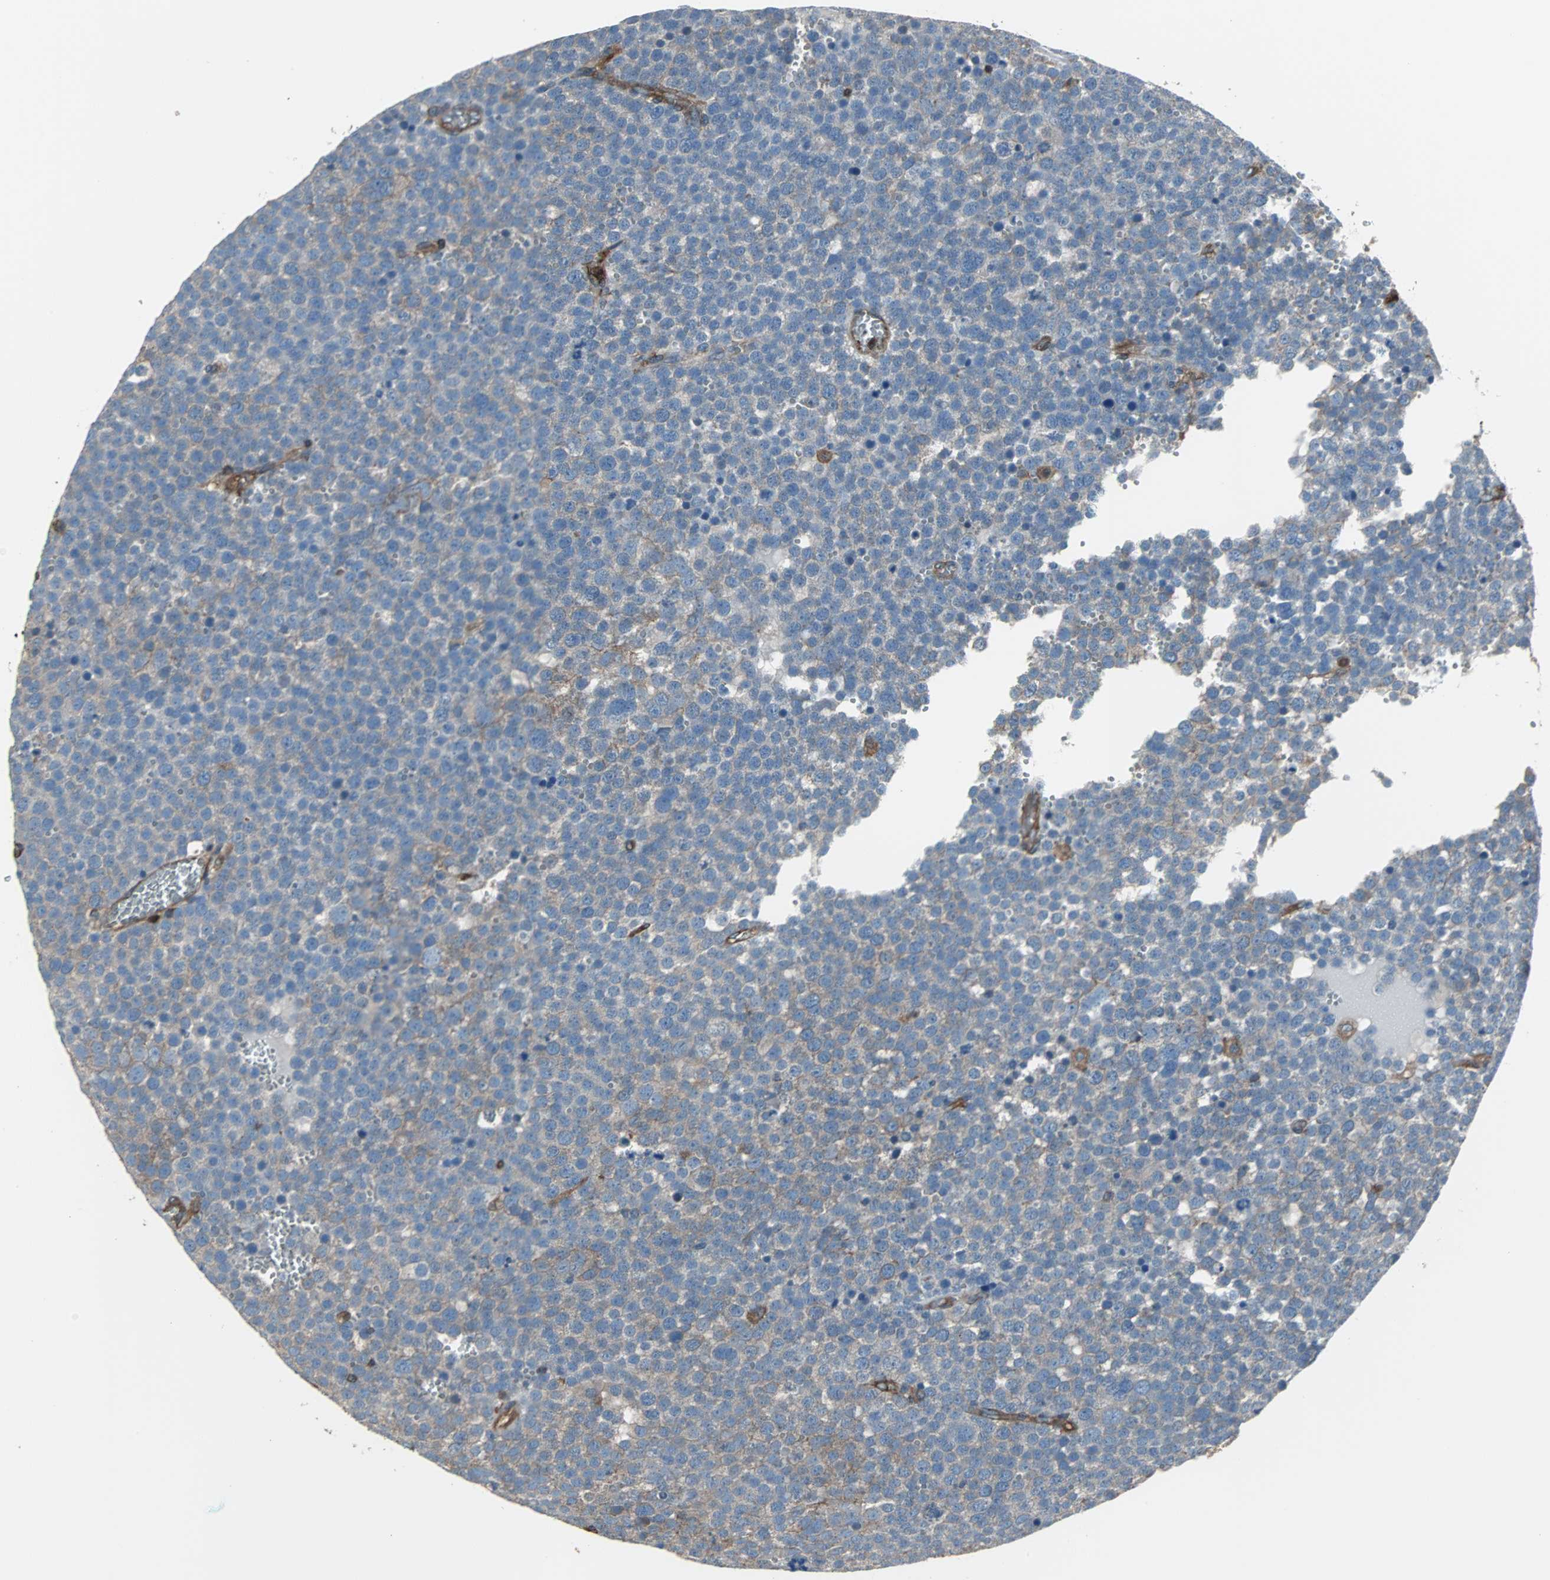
{"staining": {"intensity": "weak", "quantity": "25%-75%", "location": "cytoplasmic/membranous"}, "tissue": "testis cancer", "cell_type": "Tumor cells", "image_type": "cancer", "snomed": [{"axis": "morphology", "description": "Seminoma, NOS"}, {"axis": "topography", "description": "Testis"}], "caption": "High-magnification brightfield microscopy of seminoma (testis) stained with DAB (3,3'-diaminobenzidine) (brown) and counterstained with hematoxylin (blue). tumor cells exhibit weak cytoplasmic/membranous staining is seen in about25%-75% of cells.", "gene": "ACTN1", "patient": {"sex": "male", "age": 71}}